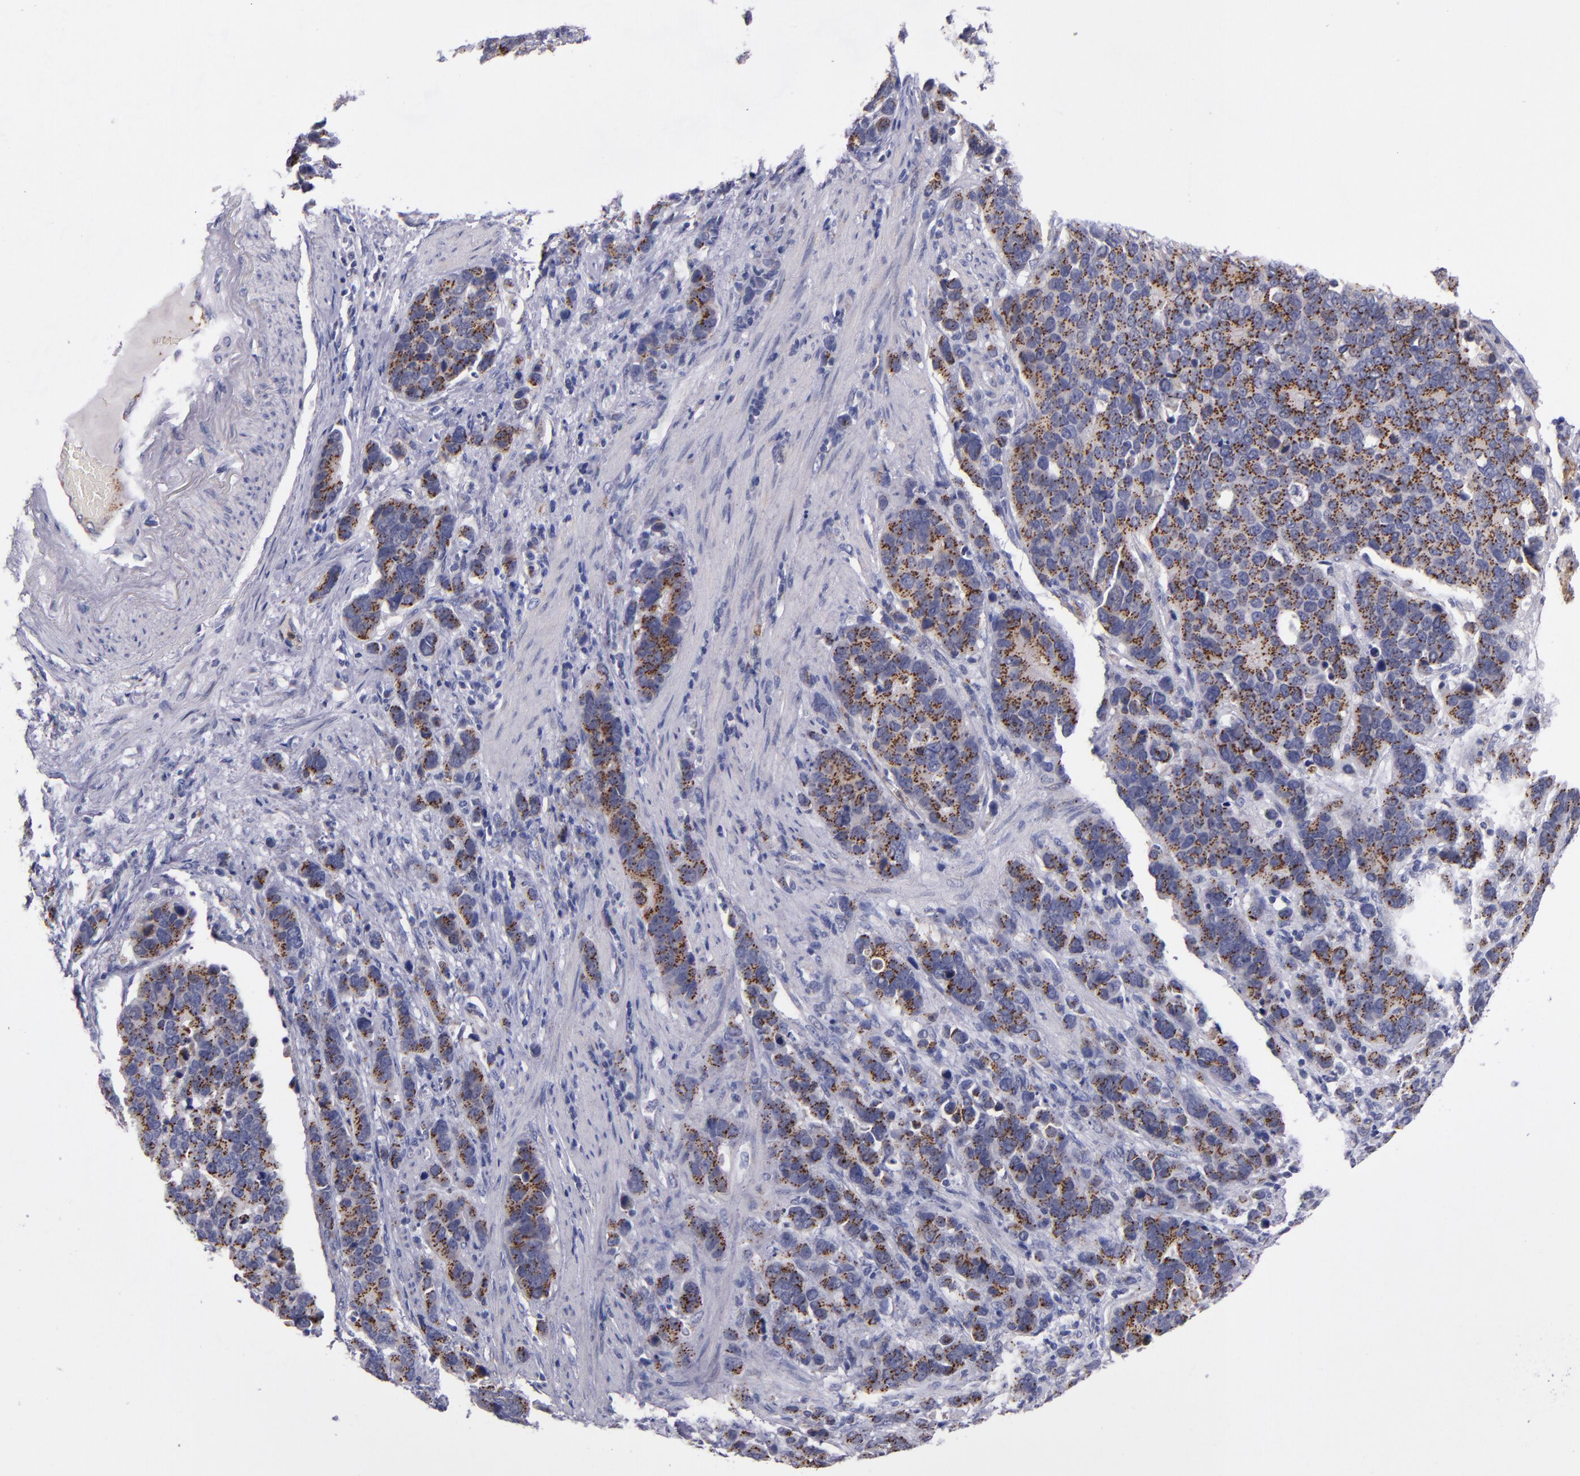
{"staining": {"intensity": "strong", "quantity": ">75%", "location": "cytoplasmic/membranous"}, "tissue": "stomach cancer", "cell_type": "Tumor cells", "image_type": "cancer", "snomed": [{"axis": "morphology", "description": "Adenocarcinoma, NOS"}, {"axis": "topography", "description": "Stomach, upper"}], "caption": "Immunohistochemical staining of stomach adenocarcinoma demonstrates high levels of strong cytoplasmic/membranous expression in approximately >75% of tumor cells.", "gene": "RAB41", "patient": {"sex": "male", "age": 71}}